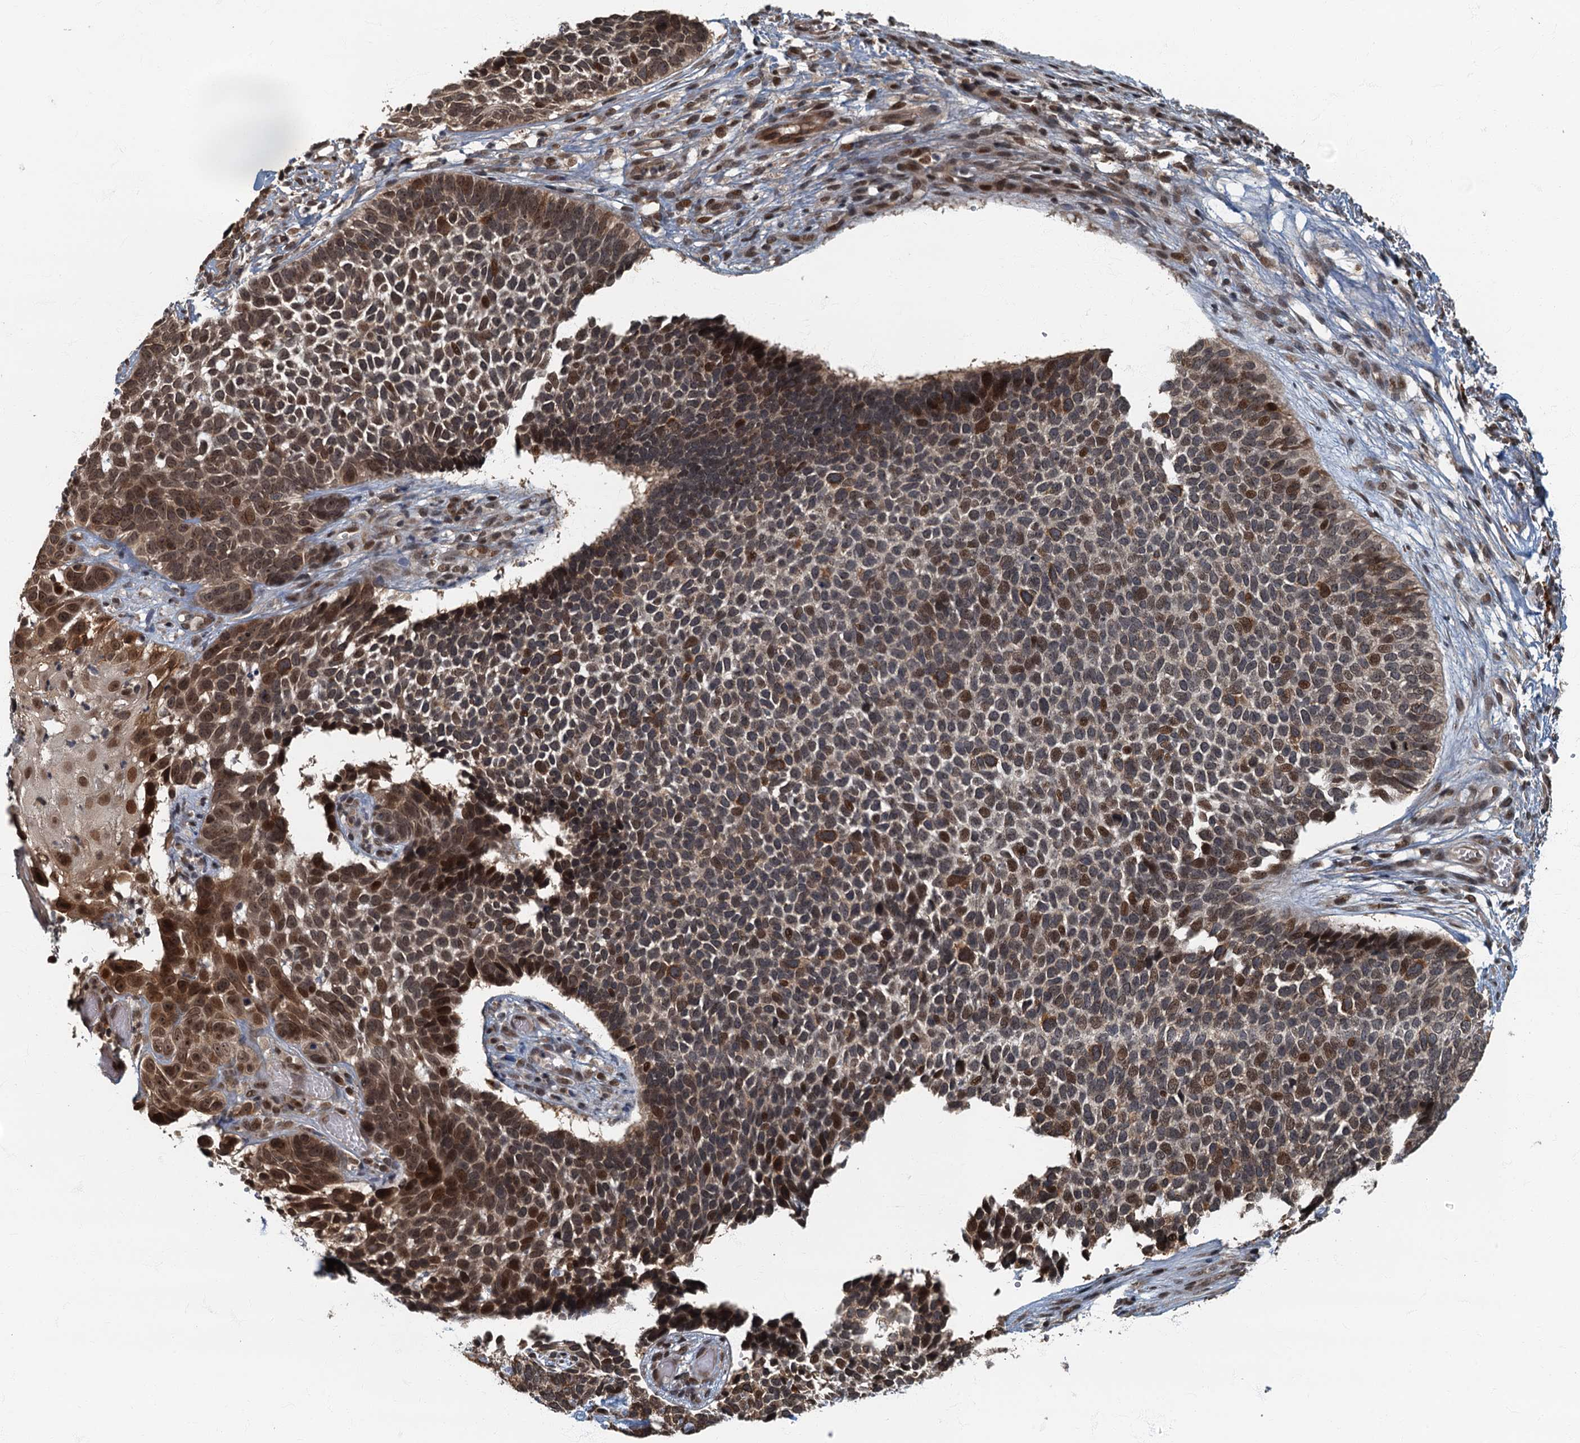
{"staining": {"intensity": "moderate", "quantity": "25%-75%", "location": "cytoplasmic/membranous,nuclear"}, "tissue": "skin cancer", "cell_type": "Tumor cells", "image_type": "cancer", "snomed": [{"axis": "morphology", "description": "Basal cell carcinoma"}, {"axis": "topography", "description": "Skin"}], "caption": "Immunohistochemistry (DAB (3,3'-diaminobenzidine)) staining of human skin cancer reveals moderate cytoplasmic/membranous and nuclear protein positivity in approximately 25%-75% of tumor cells.", "gene": "CKAP2L", "patient": {"sex": "female", "age": 84}}